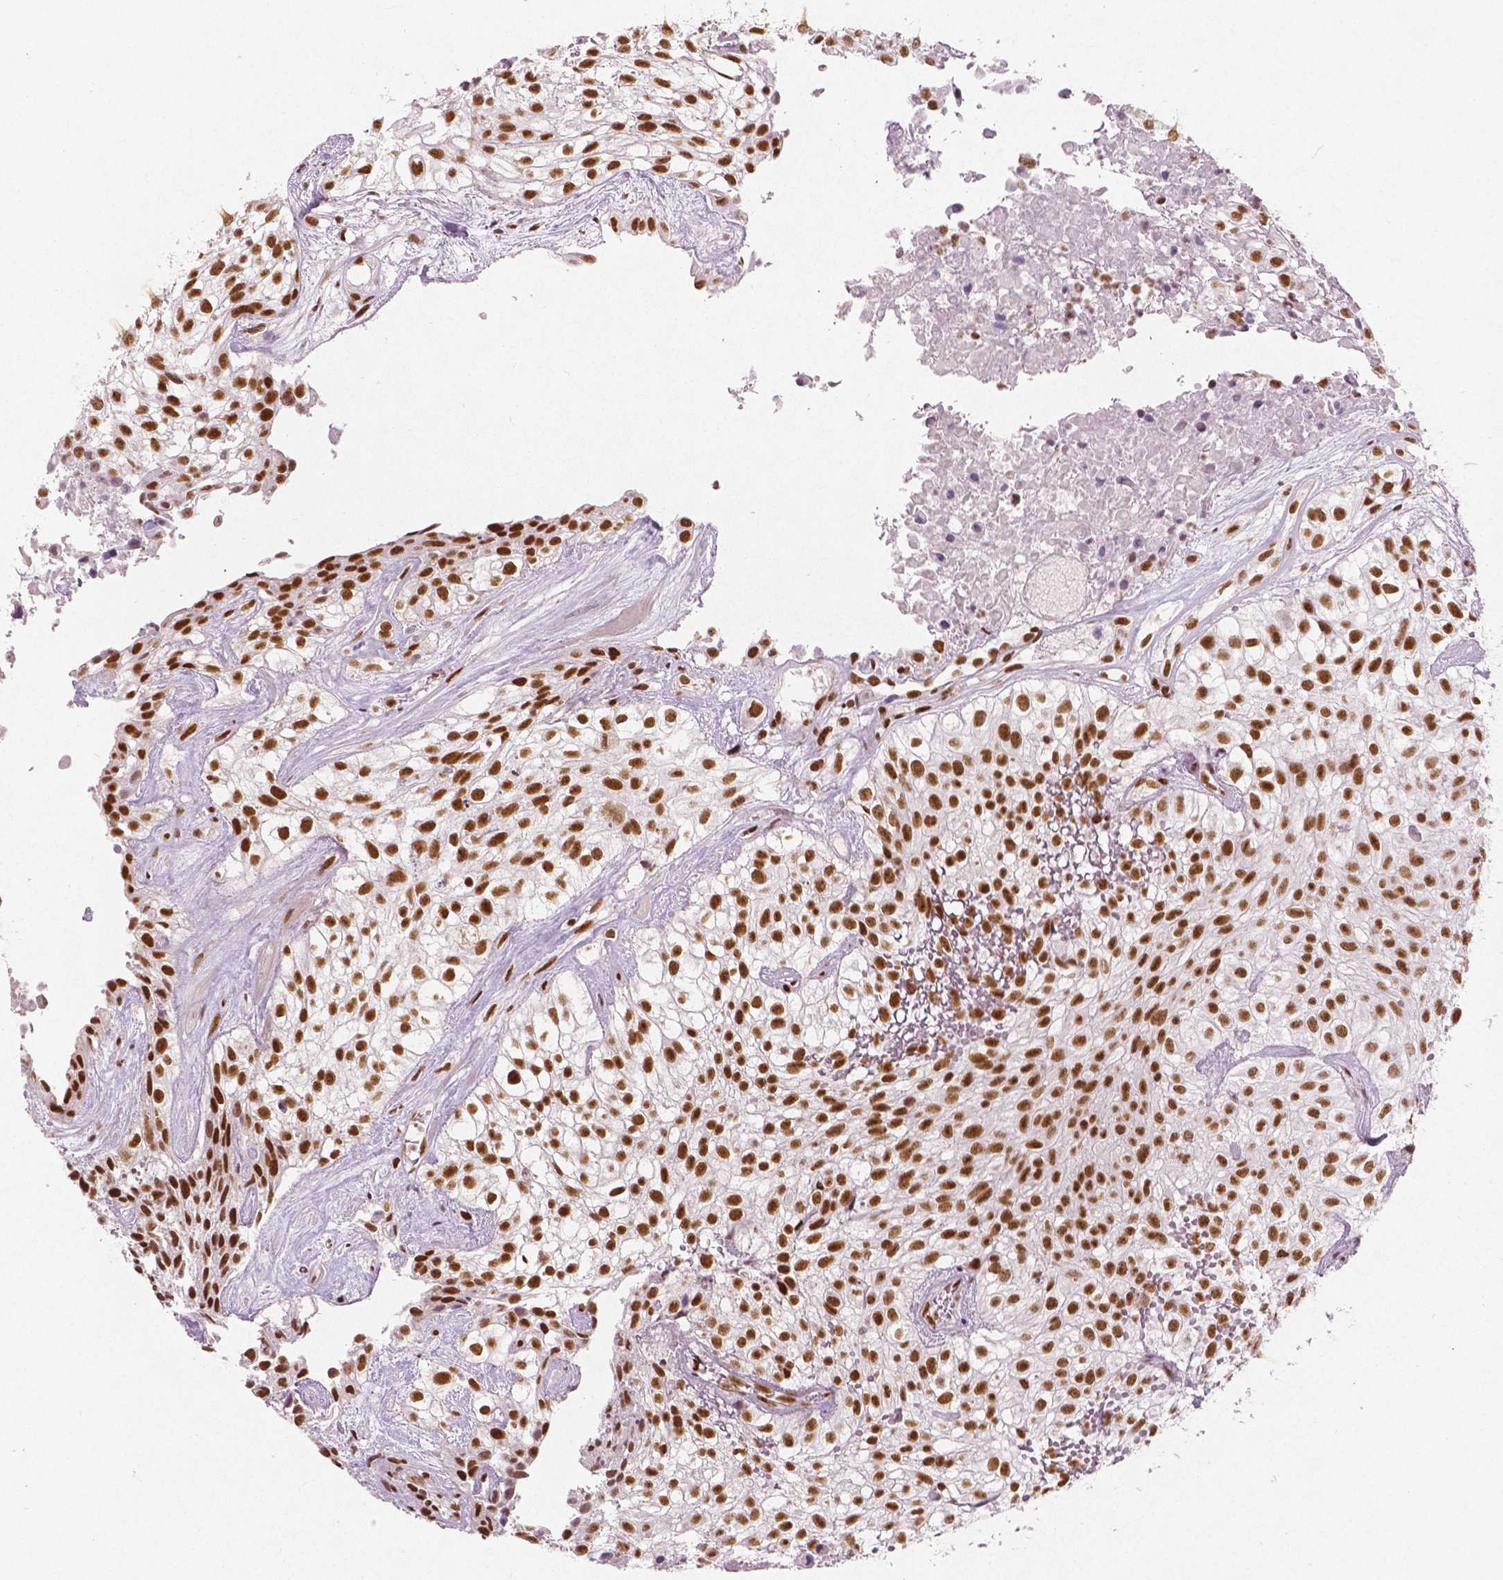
{"staining": {"intensity": "strong", "quantity": ">75%", "location": "nuclear"}, "tissue": "urothelial cancer", "cell_type": "Tumor cells", "image_type": "cancer", "snomed": [{"axis": "morphology", "description": "Urothelial carcinoma, High grade"}, {"axis": "topography", "description": "Urinary bladder"}], "caption": "Immunohistochemistry of urothelial cancer shows high levels of strong nuclear positivity in about >75% of tumor cells.", "gene": "BRD4", "patient": {"sex": "male", "age": 56}}